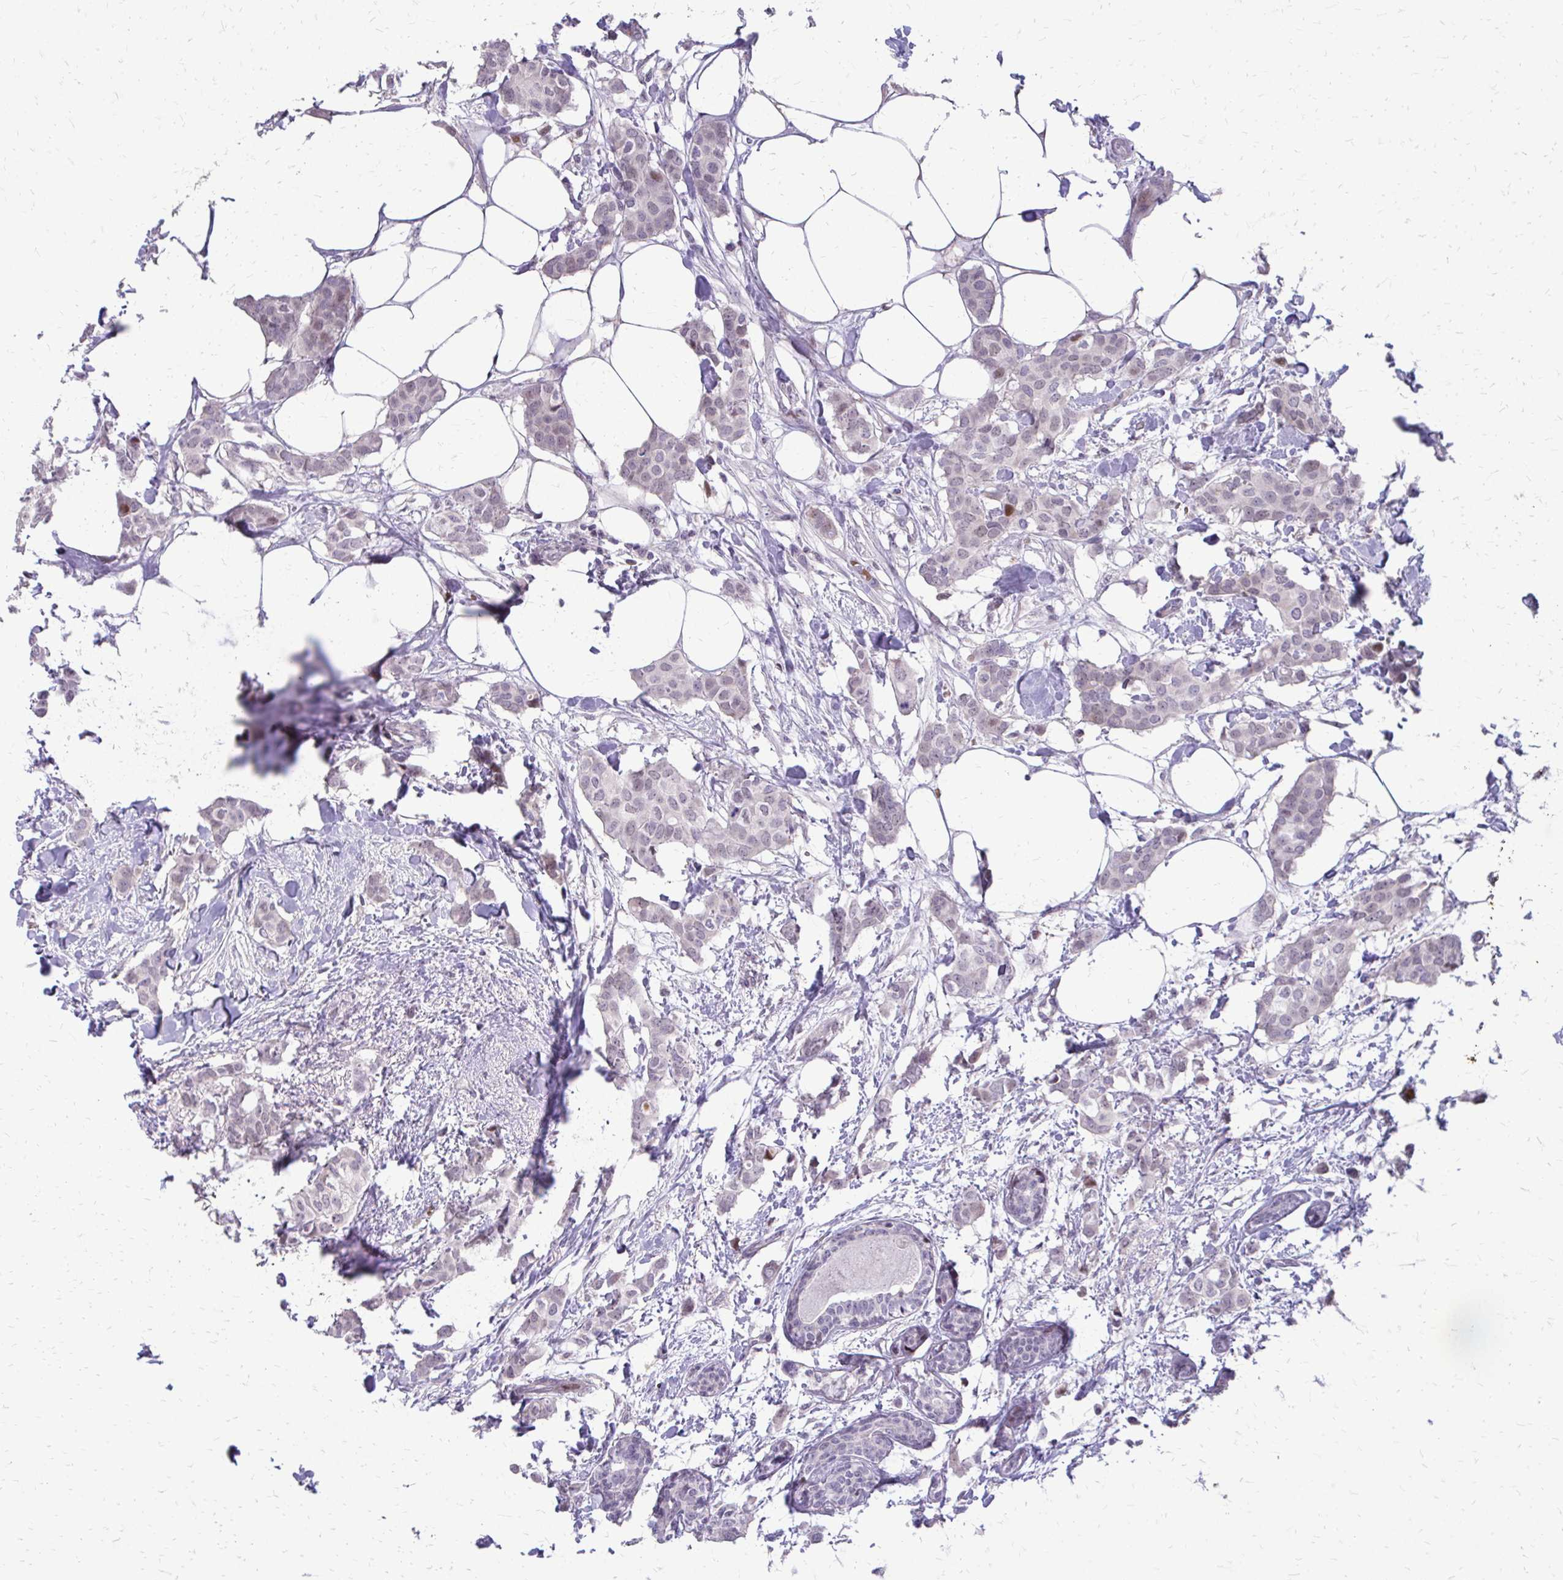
{"staining": {"intensity": "moderate", "quantity": "25%-75%", "location": "cytoplasmic/membranous,nuclear"}, "tissue": "breast cancer", "cell_type": "Tumor cells", "image_type": "cancer", "snomed": [{"axis": "morphology", "description": "Duct carcinoma"}, {"axis": "topography", "description": "Breast"}], "caption": "Immunohistochemistry (IHC) image of neoplastic tissue: human breast cancer (invasive ductal carcinoma) stained using immunohistochemistry displays medium levels of moderate protein expression localized specifically in the cytoplasmic/membranous and nuclear of tumor cells, appearing as a cytoplasmic/membranous and nuclear brown color.", "gene": "PPDPFL", "patient": {"sex": "female", "age": 62}}